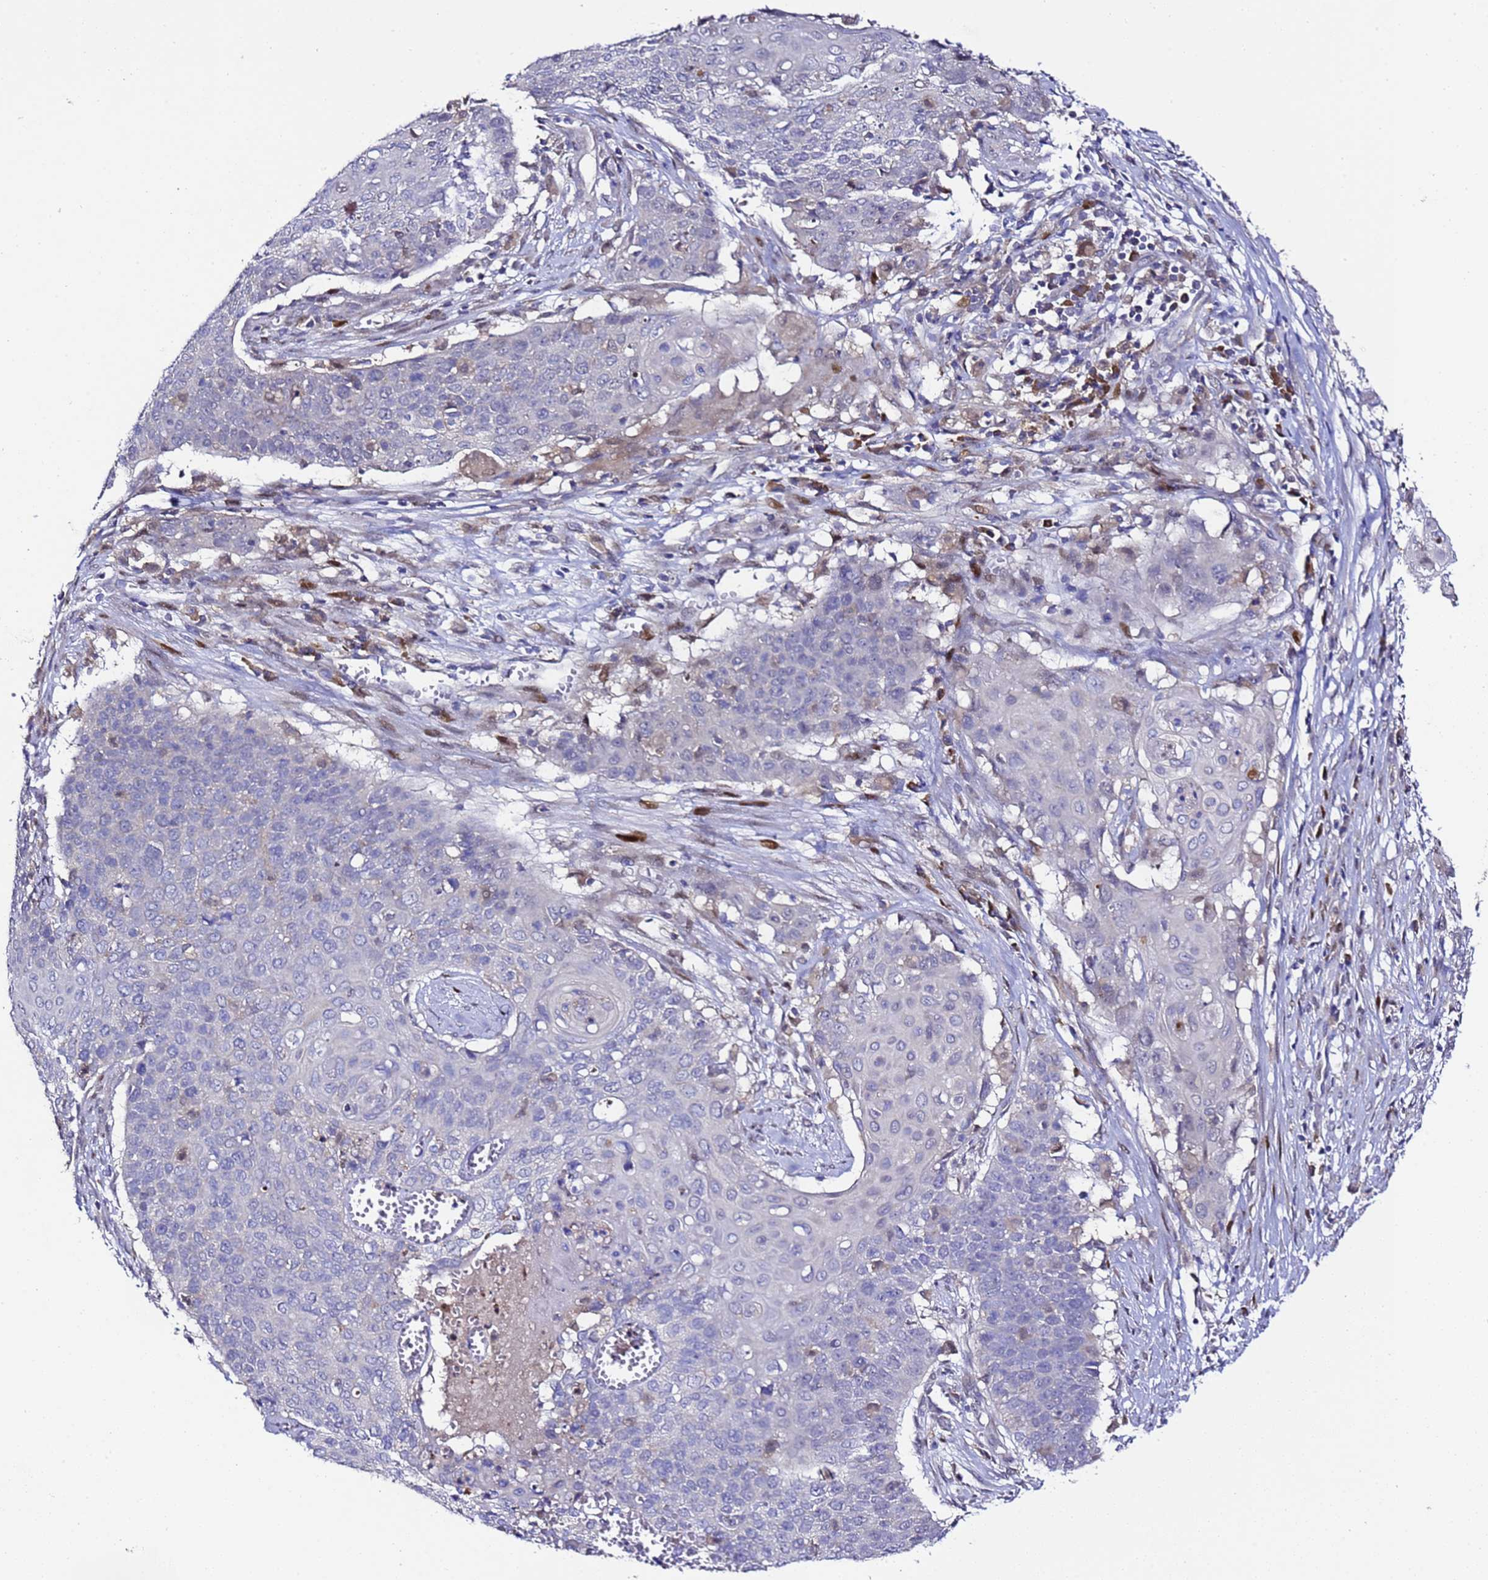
{"staining": {"intensity": "negative", "quantity": "none", "location": "none"}, "tissue": "cervical cancer", "cell_type": "Tumor cells", "image_type": "cancer", "snomed": [{"axis": "morphology", "description": "Squamous cell carcinoma, NOS"}, {"axis": "topography", "description": "Cervix"}], "caption": "A histopathology image of human squamous cell carcinoma (cervical) is negative for staining in tumor cells. (Stains: DAB IHC with hematoxylin counter stain, Microscopy: brightfield microscopy at high magnification).", "gene": "ALG3", "patient": {"sex": "female", "age": 39}}